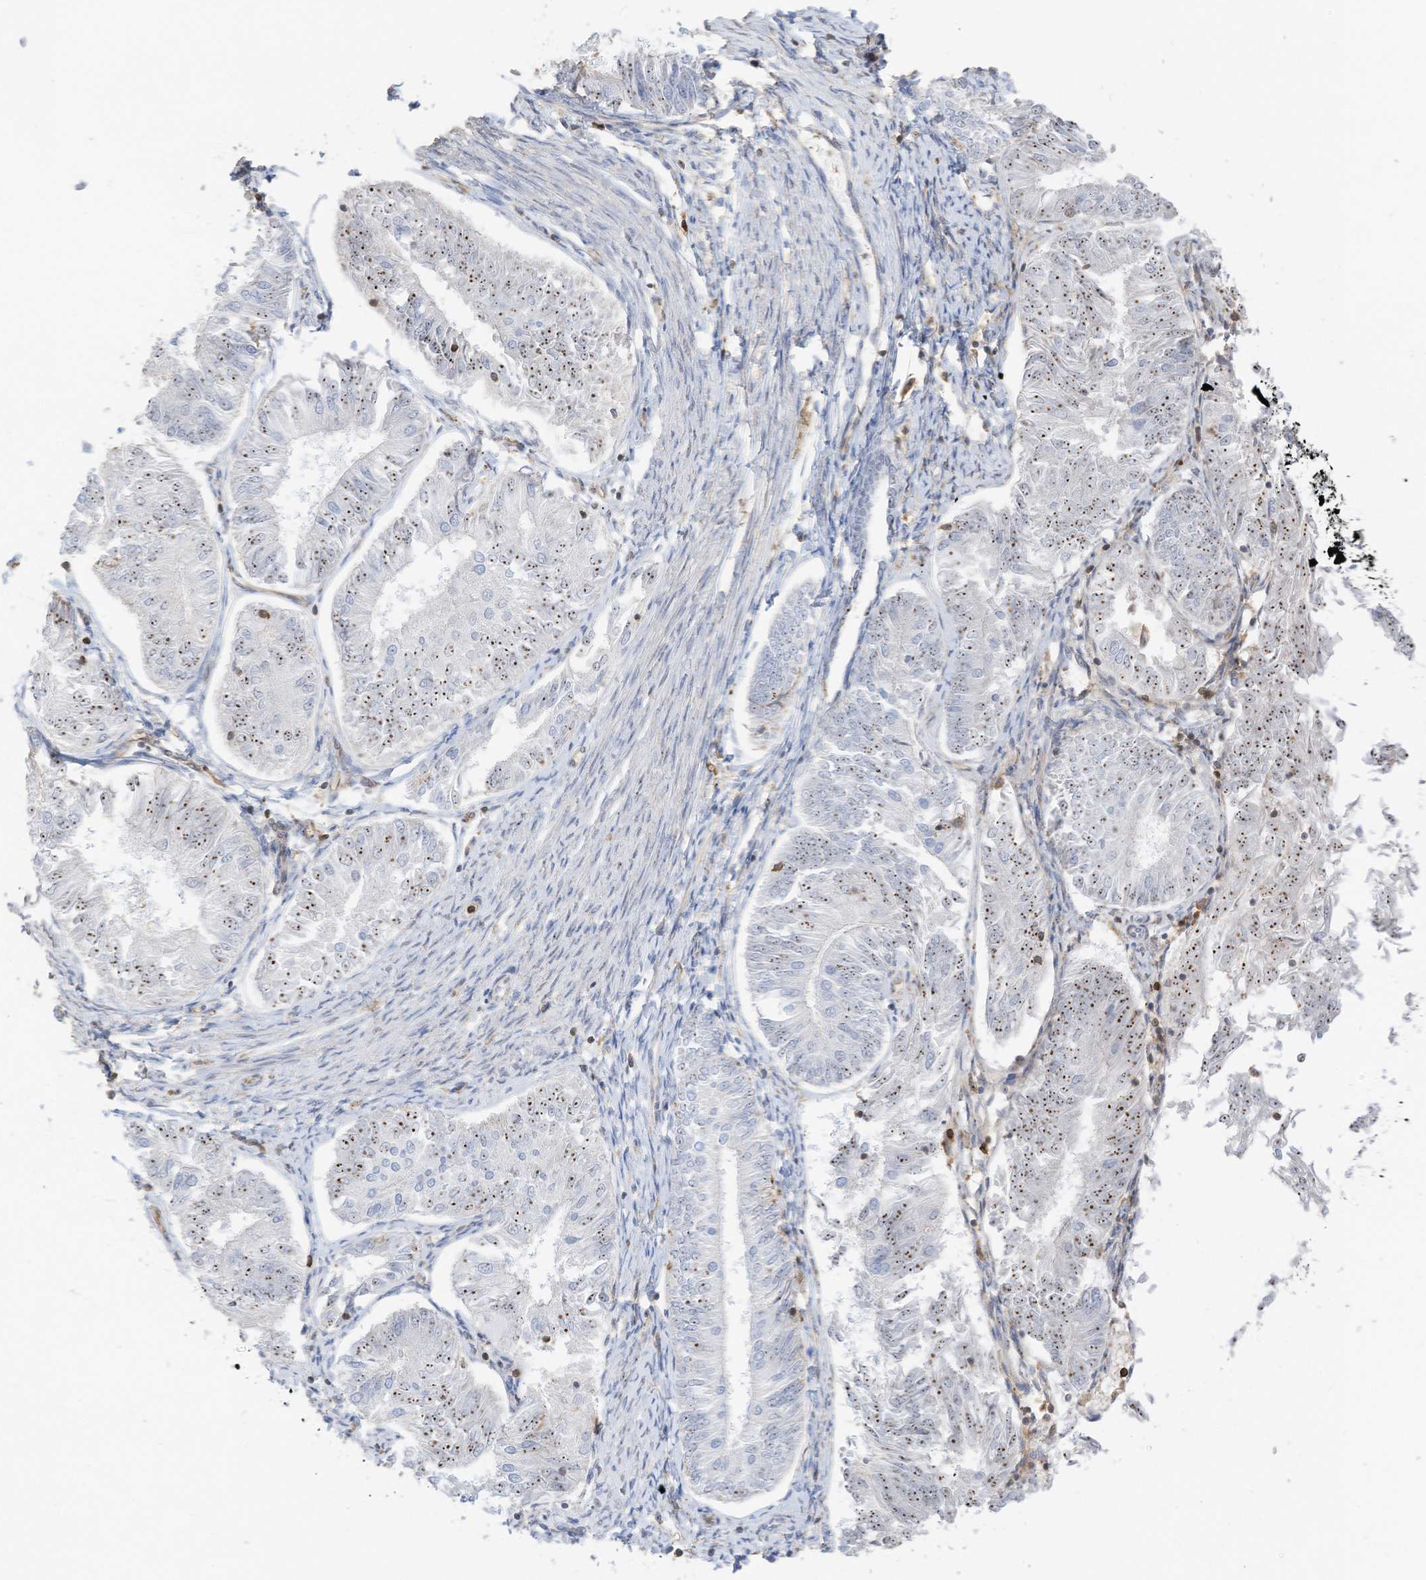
{"staining": {"intensity": "moderate", "quantity": ">75%", "location": "nuclear"}, "tissue": "endometrial cancer", "cell_type": "Tumor cells", "image_type": "cancer", "snomed": [{"axis": "morphology", "description": "Adenocarcinoma, NOS"}, {"axis": "topography", "description": "Endometrium"}], "caption": "IHC (DAB) staining of adenocarcinoma (endometrial) demonstrates moderate nuclear protein positivity in approximately >75% of tumor cells.", "gene": "ARHGAP25", "patient": {"sex": "female", "age": 58}}